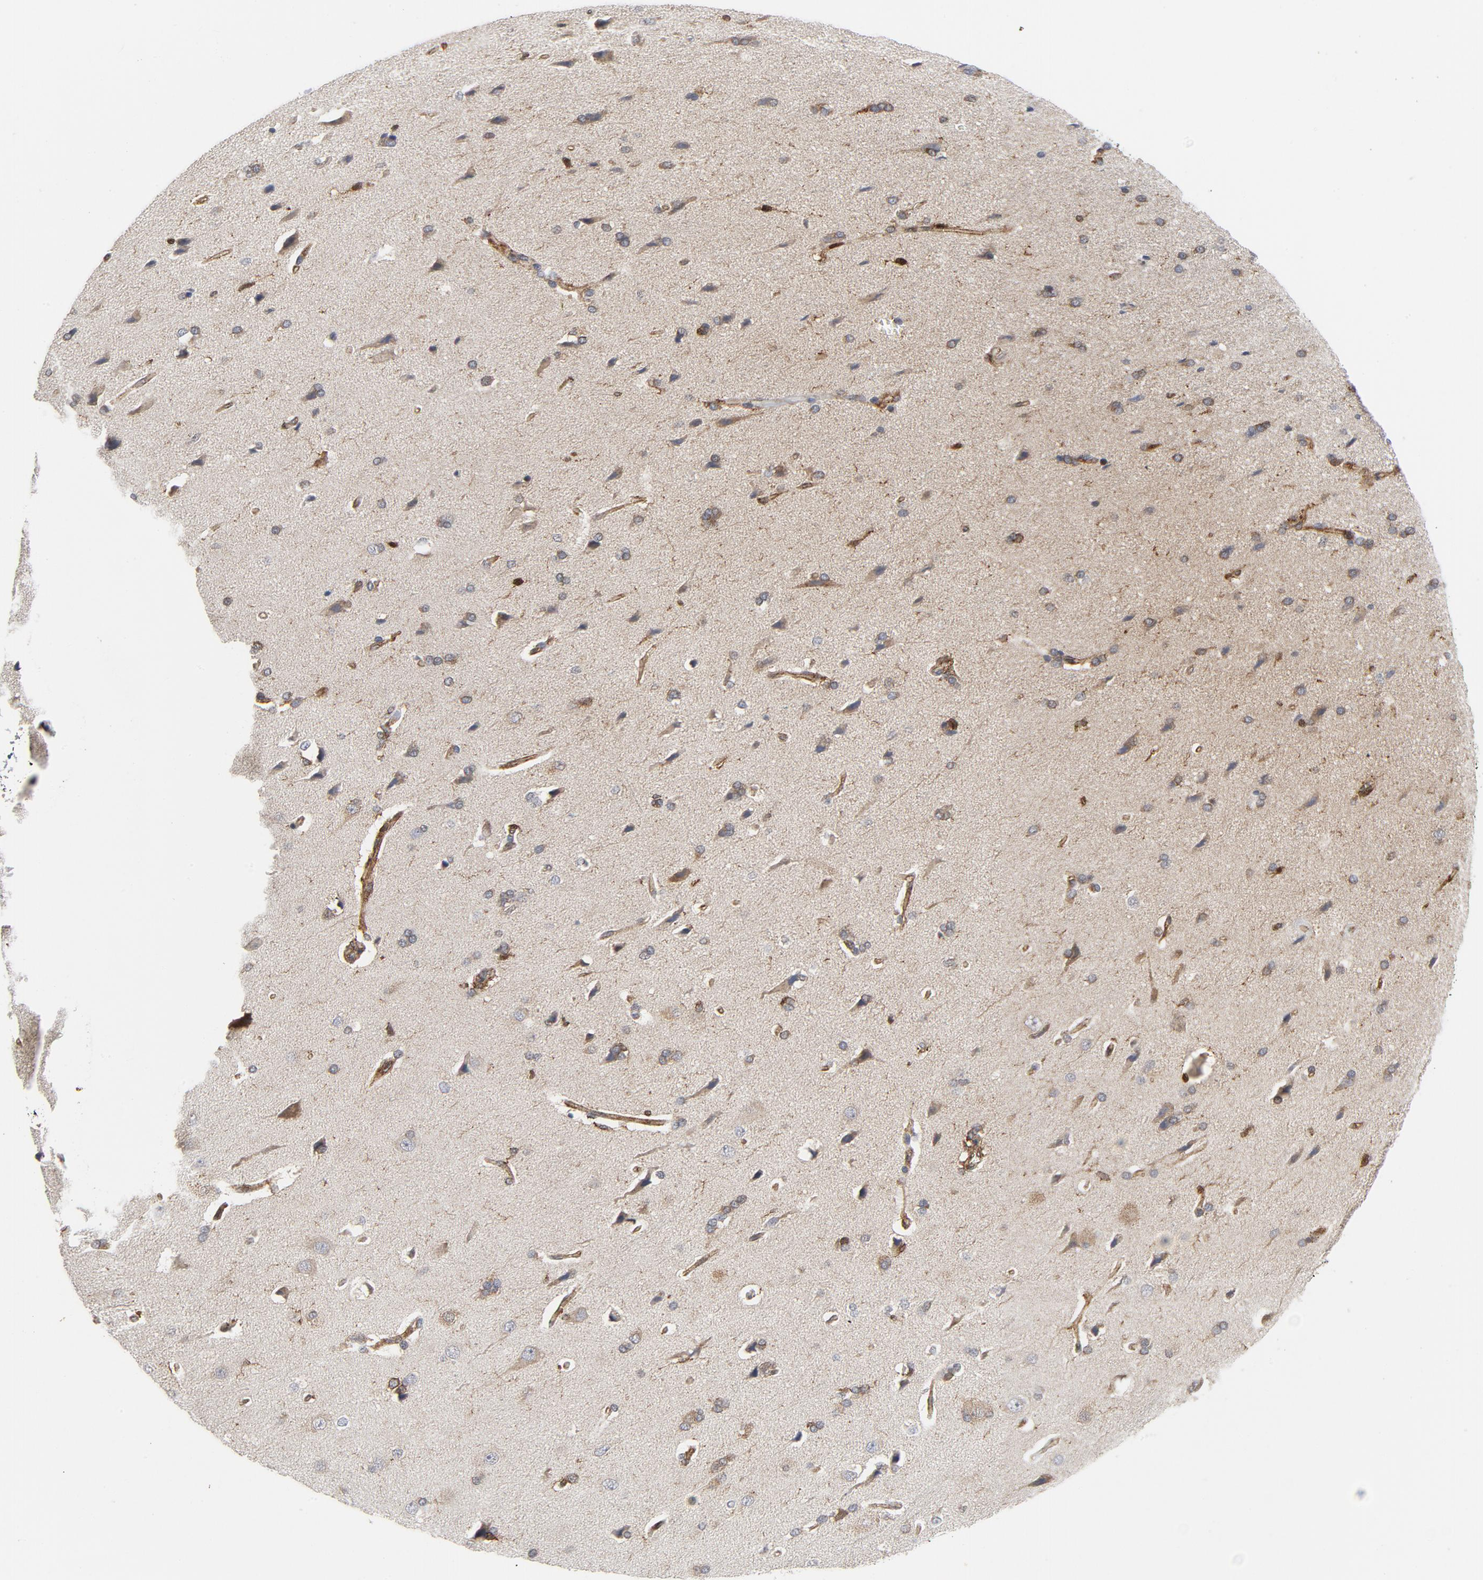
{"staining": {"intensity": "moderate", "quantity": ">75%", "location": "cytoplasmic/membranous"}, "tissue": "cerebral cortex", "cell_type": "Endothelial cells", "image_type": "normal", "snomed": [{"axis": "morphology", "description": "Normal tissue, NOS"}, {"axis": "topography", "description": "Cerebral cortex"}], "caption": "This histopathology image reveals IHC staining of normal cerebral cortex, with medium moderate cytoplasmic/membranous expression in approximately >75% of endothelial cells.", "gene": "YES1", "patient": {"sex": "male", "age": 62}}